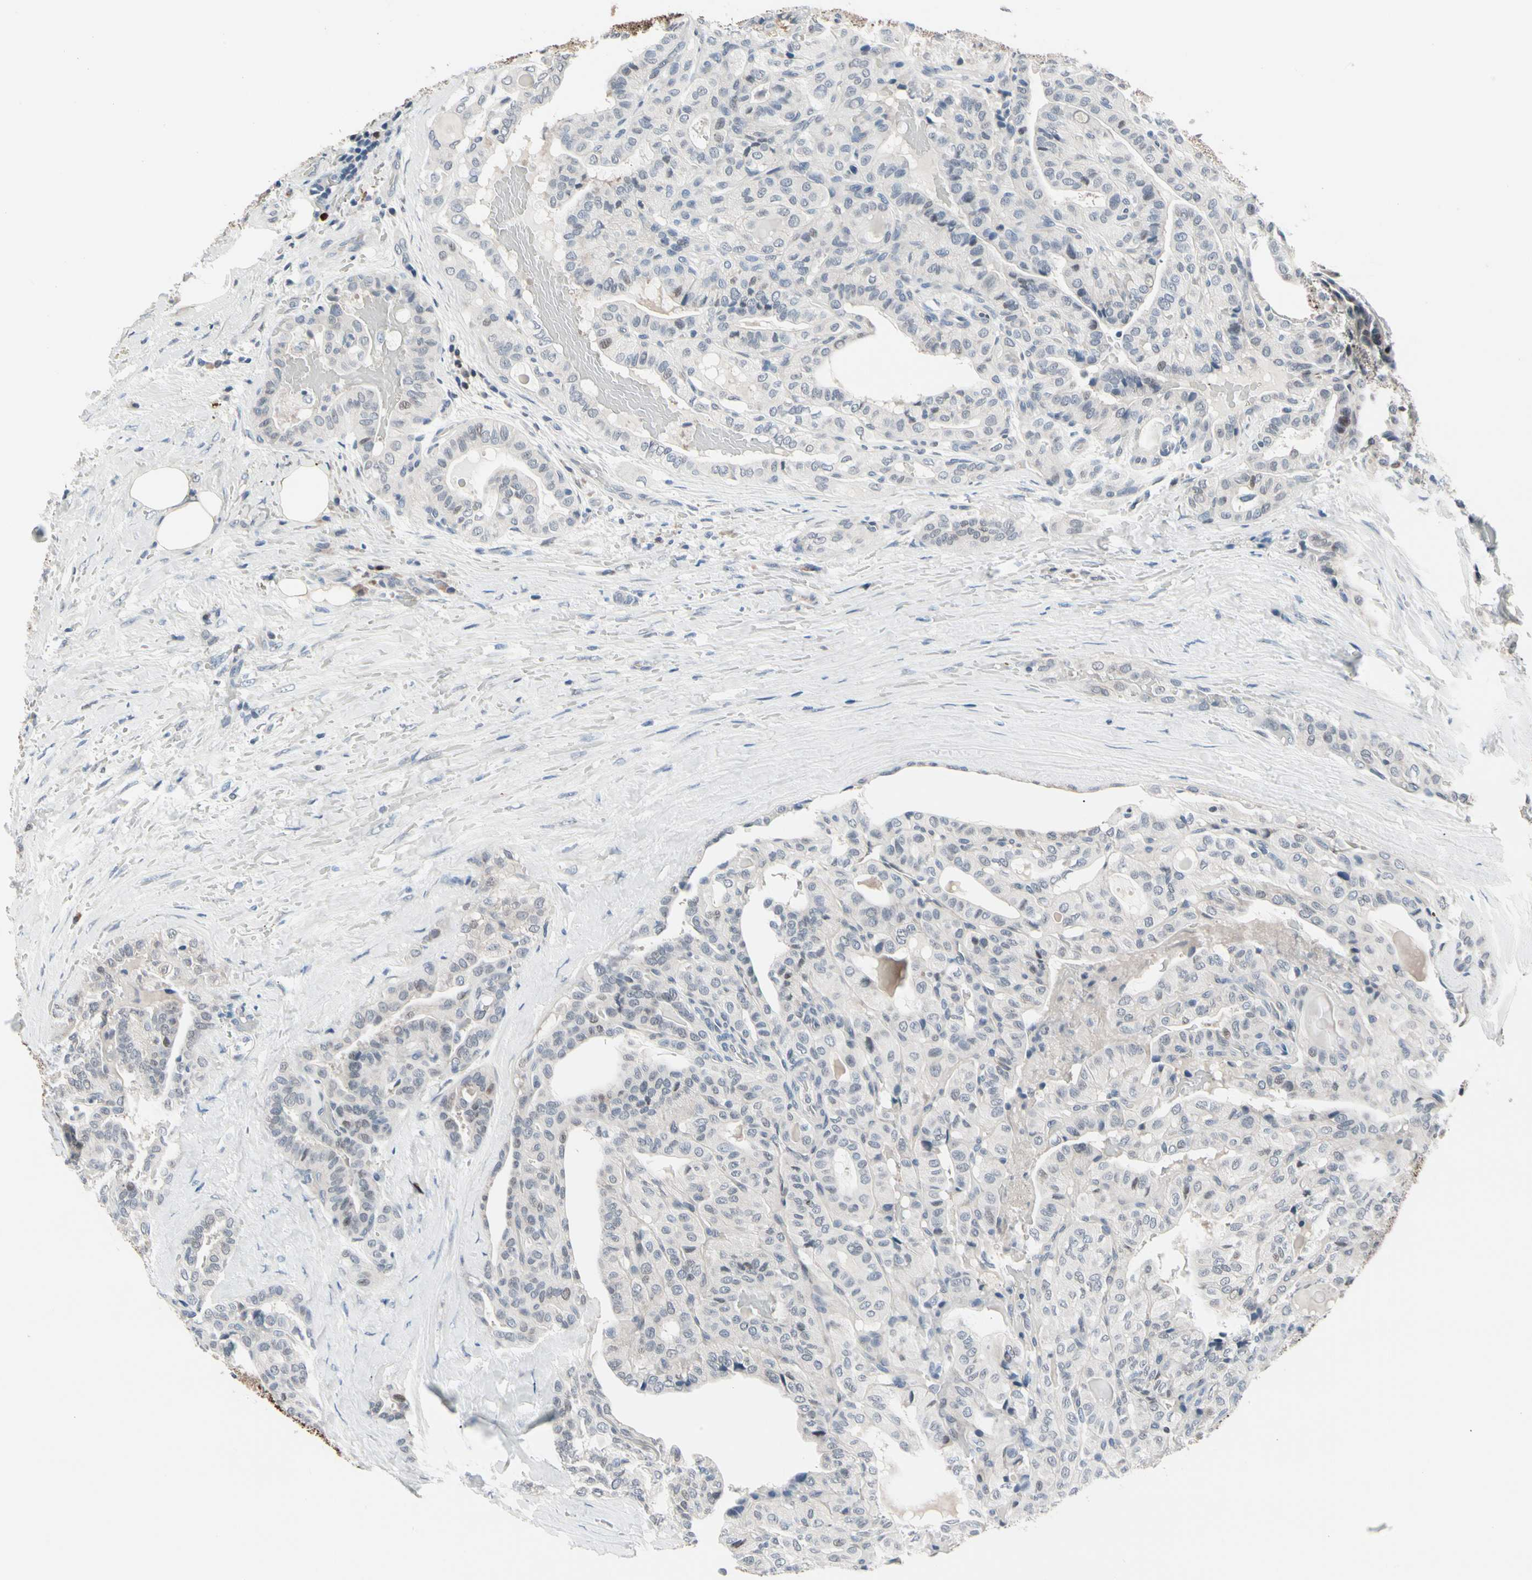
{"staining": {"intensity": "negative", "quantity": "none", "location": "none"}, "tissue": "thyroid cancer", "cell_type": "Tumor cells", "image_type": "cancer", "snomed": [{"axis": "morphology", "description": "Papillary adenocarcinoma, NOS"}, {"axis": "topography", "description": "Thyroid gland"}], "caption": "This photomicrograph is of thyroid cancer (papillary adenocarcinoma) stained with immunohistochemistry (IHC) to label a protein in brown with the nuclei are counter-stained blue. There is no positivity in tumor cells. The staining was performed using DAB to visualize the protein expression in brown, while the nuclei were stained in blue with hematoxylin (Magnification: 20x).", "gene": "TXN", "patient": {"sex": "male", "age": 77}}